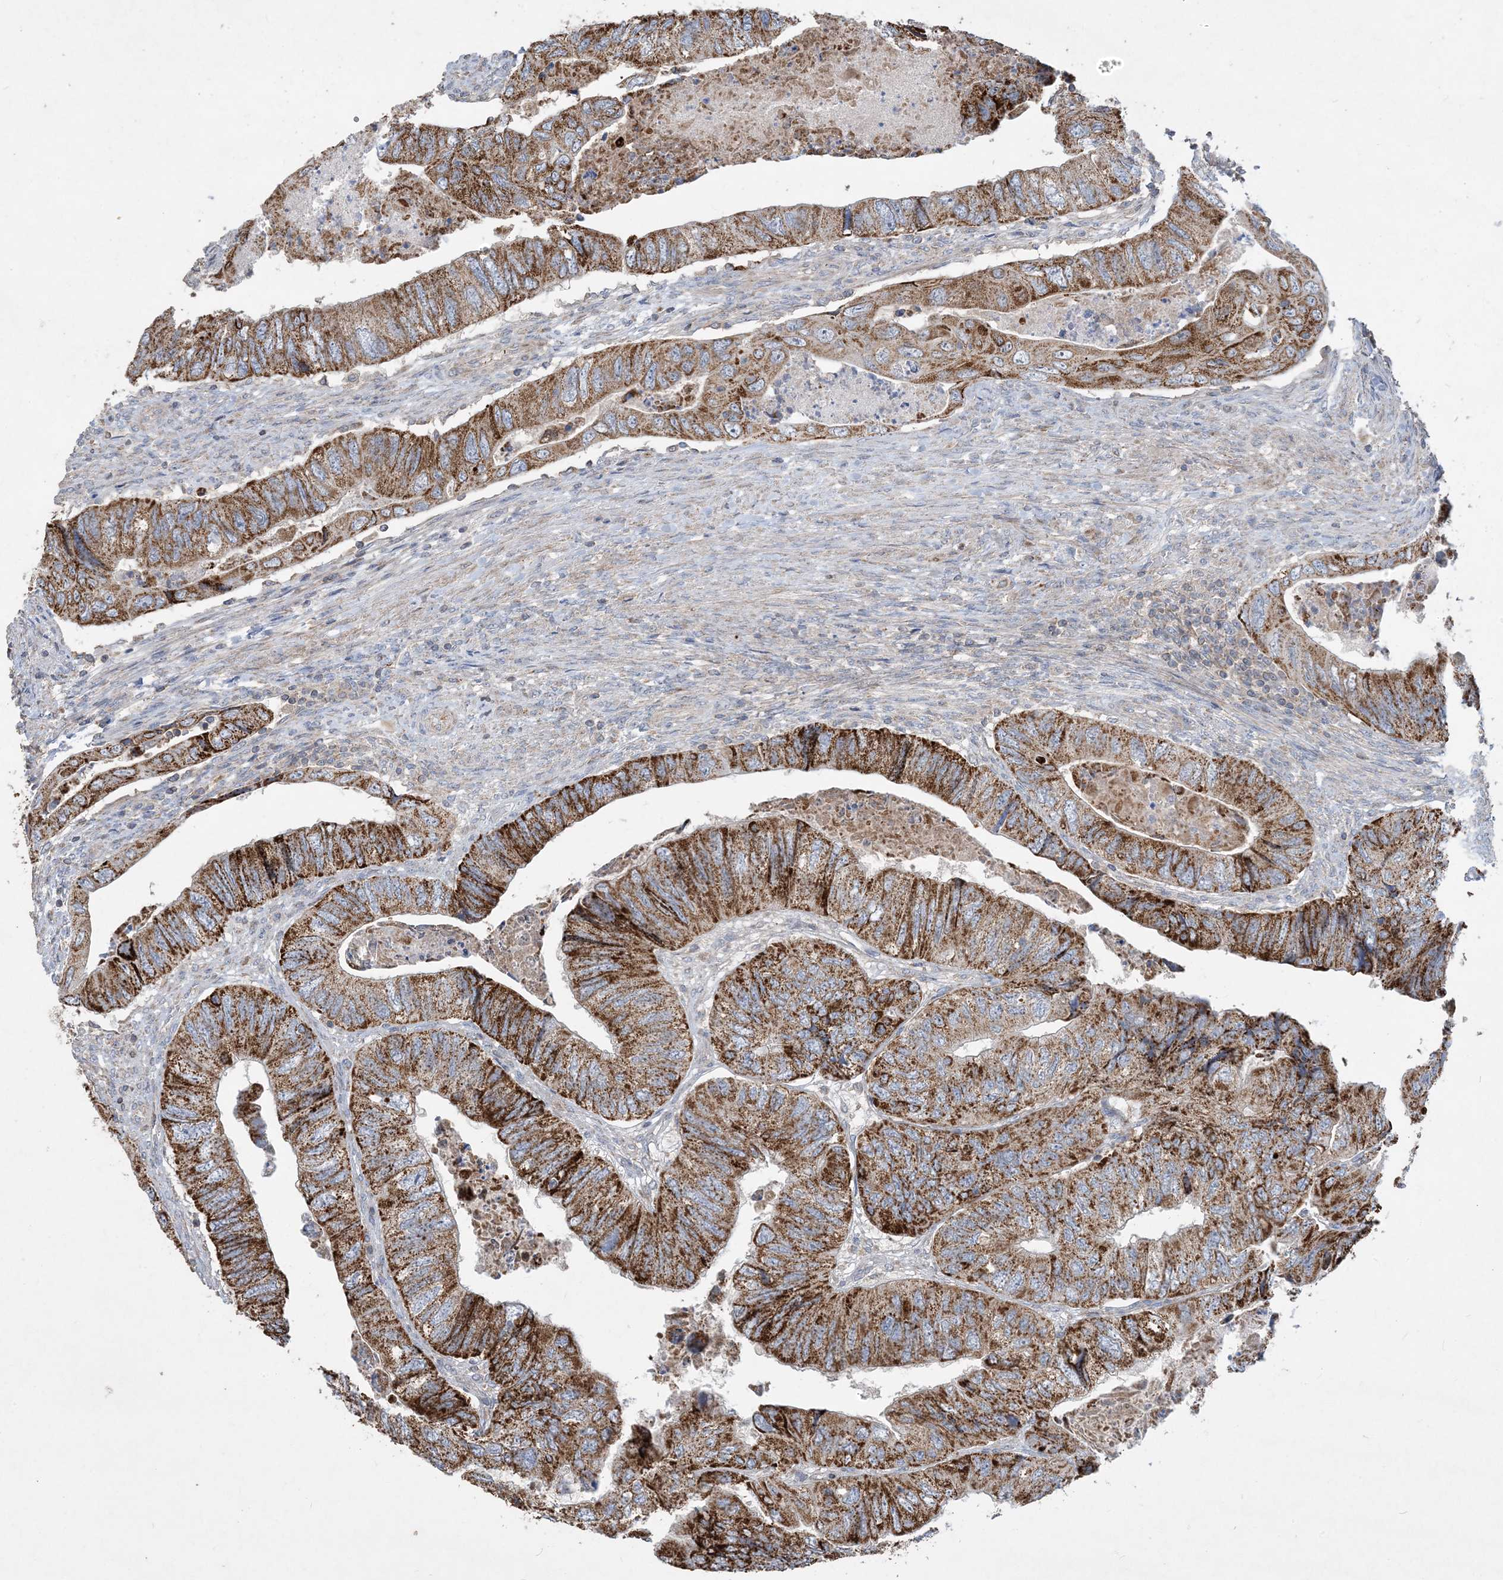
{"staining": {"intensity": "strong", "quantity": ">75%", "location": "cytoplasmic/membranous"}, "tissue": "colorectal cancer", "cell_type": "Tumor cells", "image_type": "cancer", "snomed": [{"axis": "morphology", "description": "Adenocarcinoma, NOS"}, {"axis": "topography", "description": "Rectum"}], "caption": "Adenocarcinoma (colorectal) stained with DAB immunohistochemistry (IHC) exhibits high levels of strong cytoplasmic/membranous expression in about >75% of tumor cells.", "gene": "ECHDC1", "patient": {"sex": "male", "age": 63}}